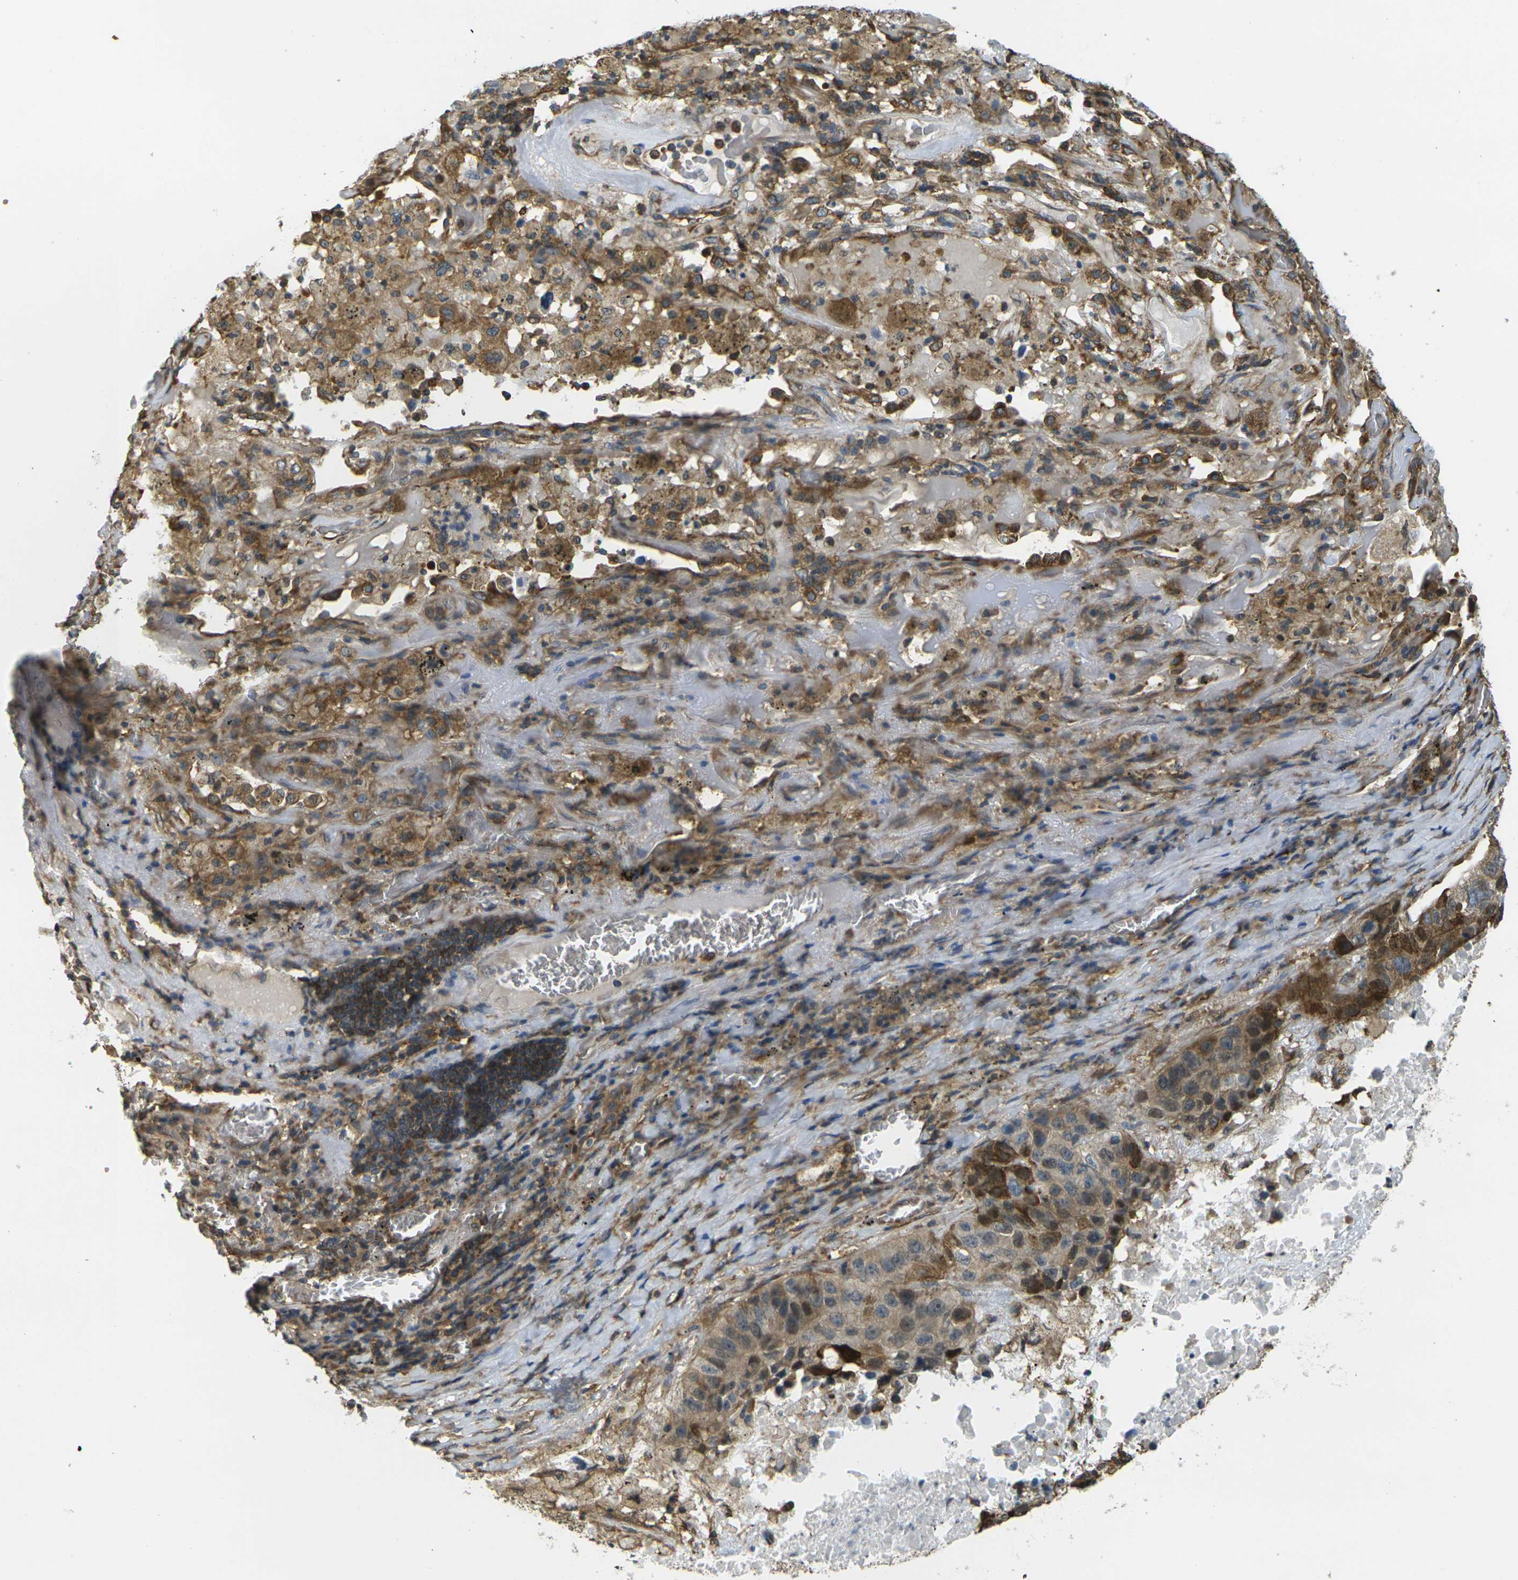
{"staining": {"intensity": "moderate", "quantity": ">75%", "location": "cytoplasmic/membranous"}, "tissue": "lung cancer", "cell_type": "Tumor cells", "image_type": "cancer", "snomed": [{"axis": "morphology", "description": "Squamous cell carcinoma, NOS"}, {"axis": "topography", "description": "Lung"}], "caption": "Protein expression analysis of human lung squamous cell carcinoma reveals moderate cytoplasmic/membranous positivity in about >75% of tumor cells.", "gene": "CAST", "patient": {"sex": "male", "age": 57}}